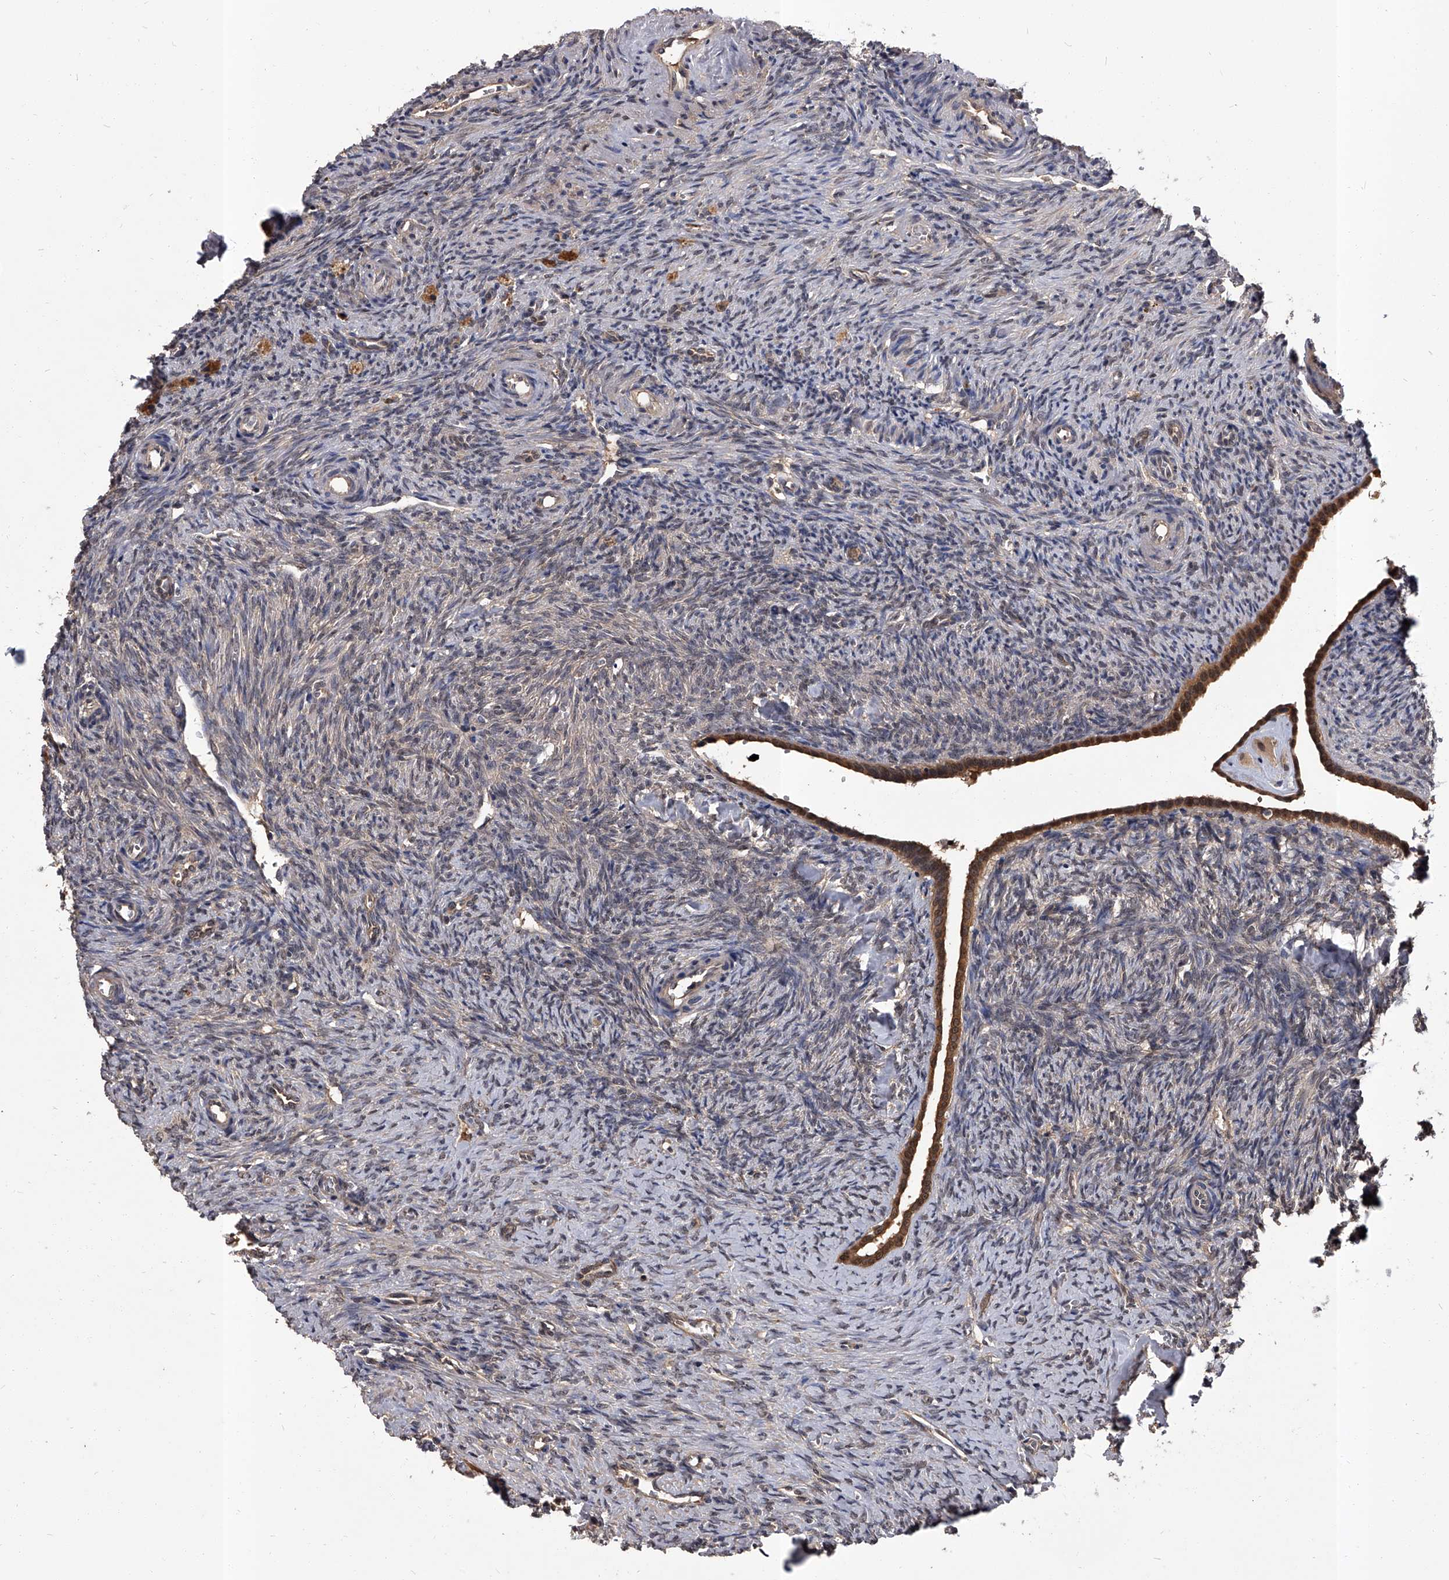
{"staining": {"intensity": "moderate", "quantity": ">75%", "location": "cytoplasmic/membranous"}, "tissue": "ovary", "cell_type": "Follicle cells", "image_type": "normal", "snomed": [{"axis": "morphology", "description": "Normal tissue, NOS"}, {"axis": "topography", "description": "Ovary"}], "caption": "High-magnification brightfield microscopy of unremarkable ovary stained with DAB (brown) and counterstained with hematoxylin (blue). follicle cells exhibit moderate cytoplasmic/membranous expression is appreciated in about>75% of cells.", "gene": "SLC18B1", "patient": {"sex": "female", "age": 41}}